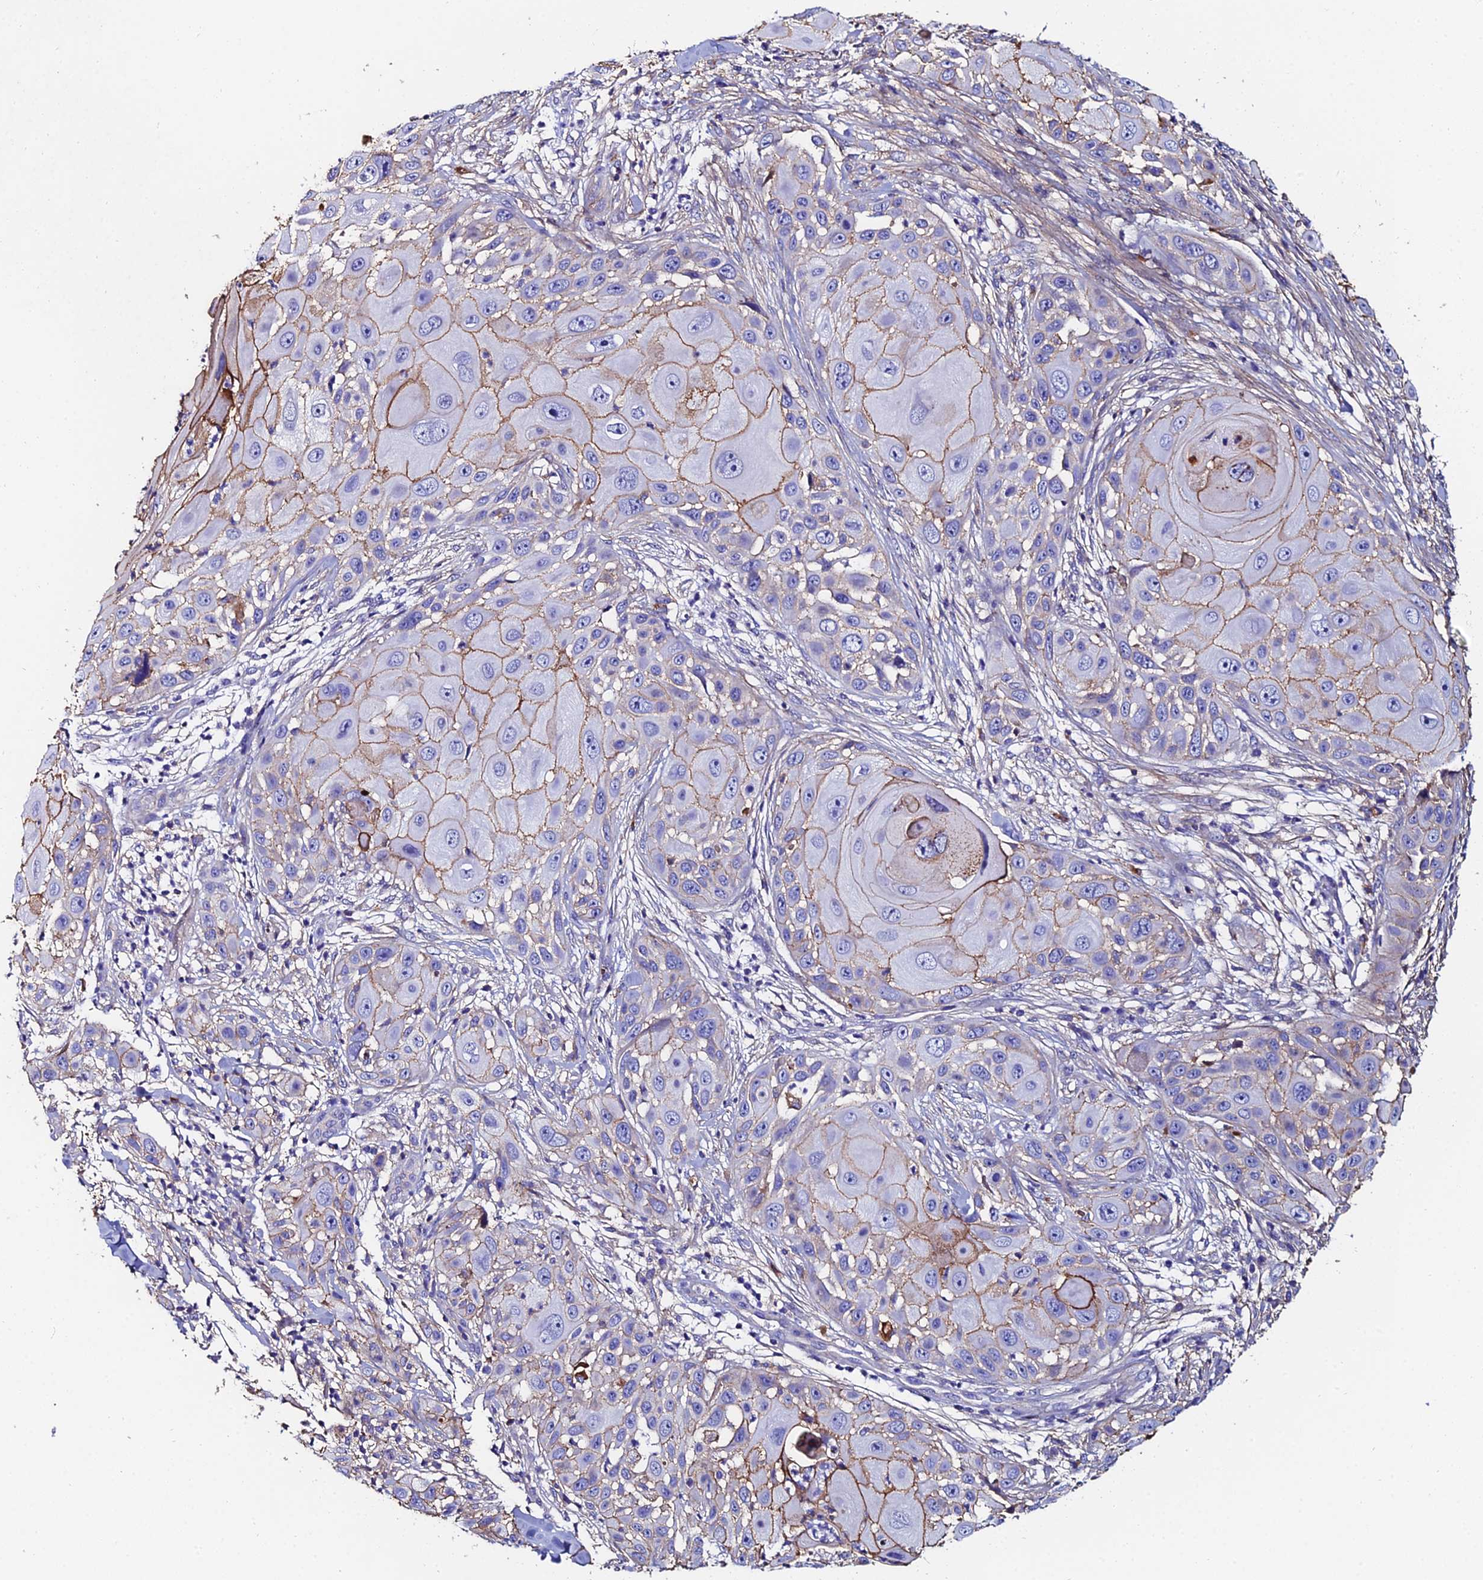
{"staining": {"intensity": "moderate", "quantity": "25%-75%", "location": "cytoplasmic/membranous"}, "tissue": "skin cancer", "cell_type": "Tumor cells", "image_type": "cancer", "snomed": [{"axis": "morphology", "description": "Squamous cell carcinoma, NOS"}, {"axis": "topography", "description": "Skin"}], "caption": "Moderate cytoplasmic/membranous positivity for a protein is present in approximately 25%-75% of tumor cells of skin squamous cell carcinoma using immunohistochemistry (IHC).", "gene": "C6", "patient": {"sex": "female", "age": 44}}